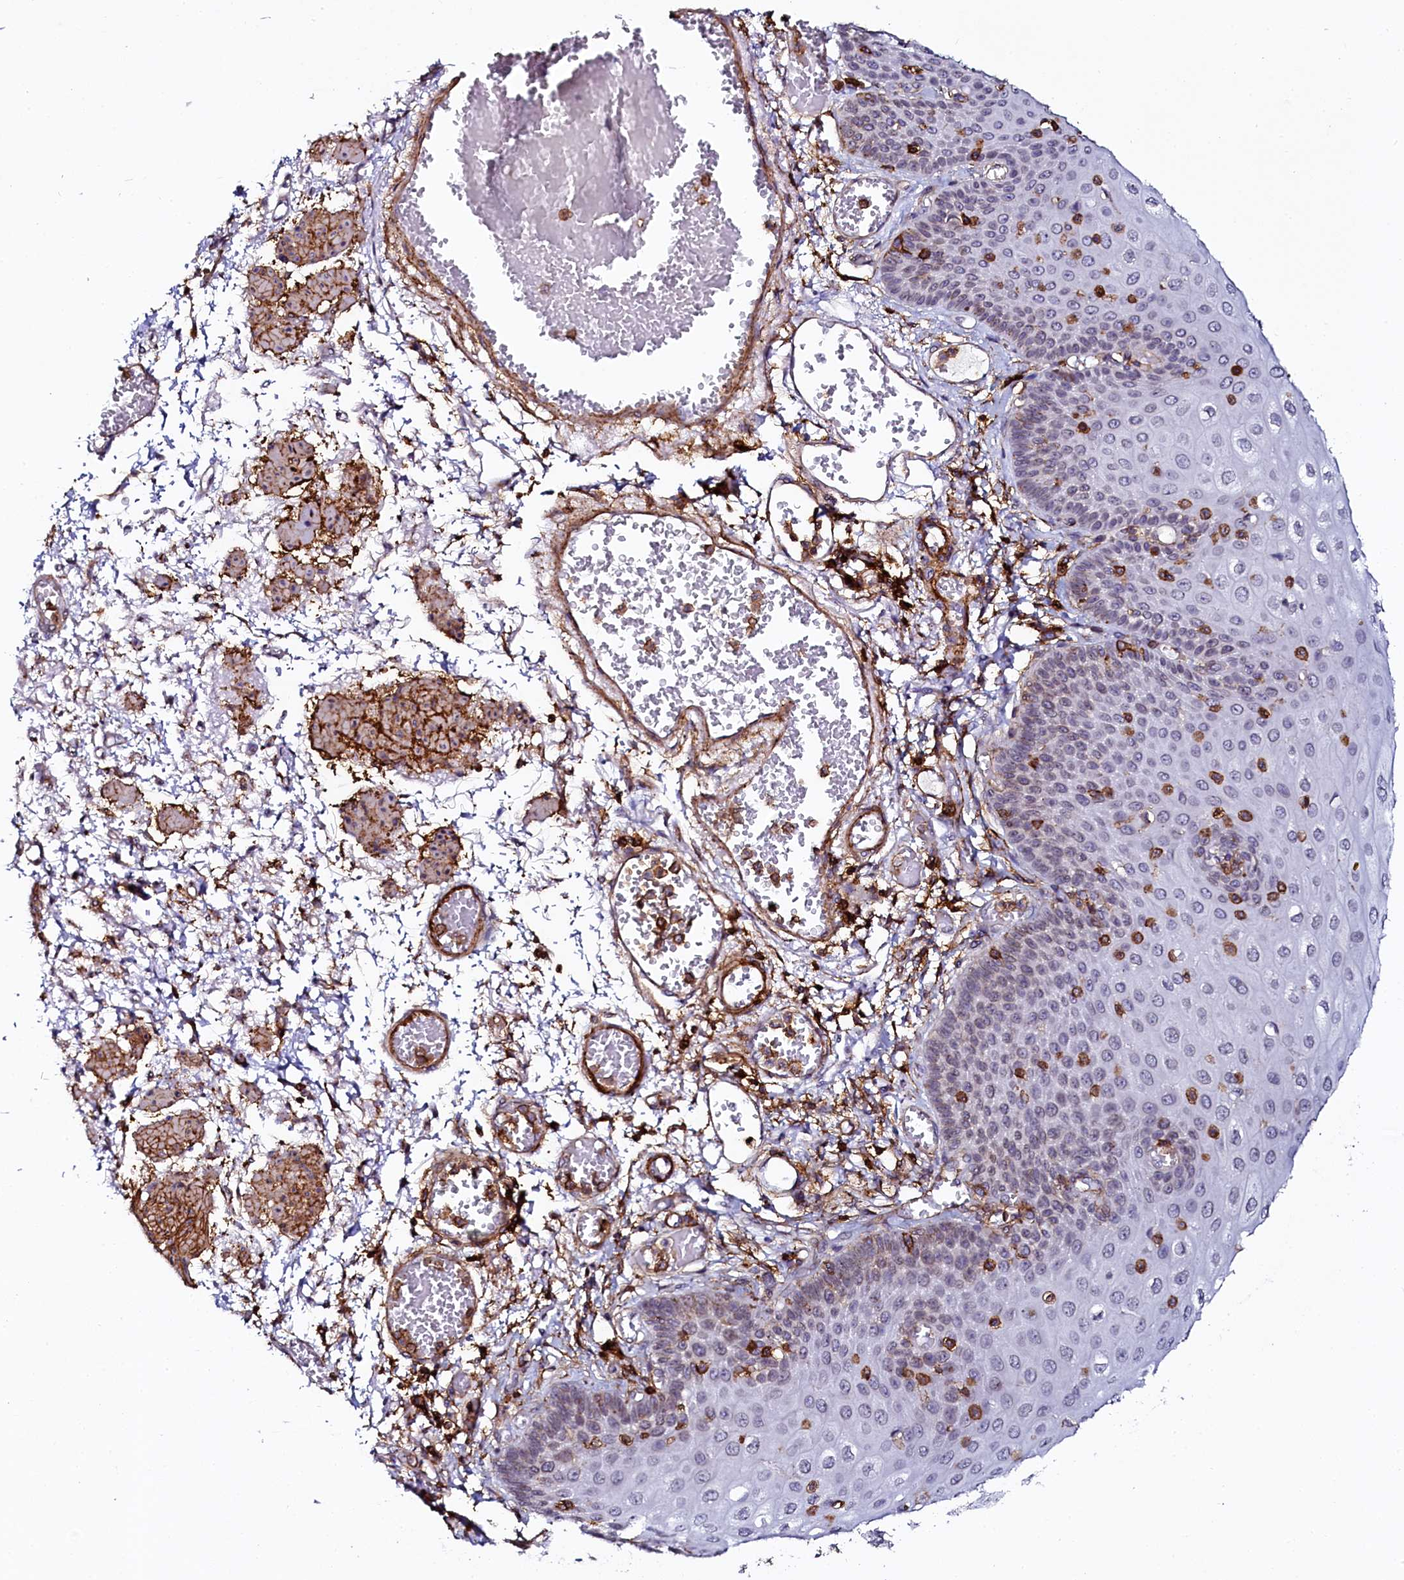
{"staining": {"intensity": "weak", "quantity": "<25%", "location": "nuclear"}, "tissue": "esophagus", "cell_type": "Squamous epithelial cells", "image_type": "normal", "snomed": [{"axis": "morphology", "description": "Normal tissue, NOS"}, {"axis": "topography", "description": "Esophagus"}], "caption": "This is an IHC histopathology image of benign human esophagus. There is no positivity in squamous epithelial cells.", "gene": "AAAS", "patient": {"sex": "male", "age": 81}}